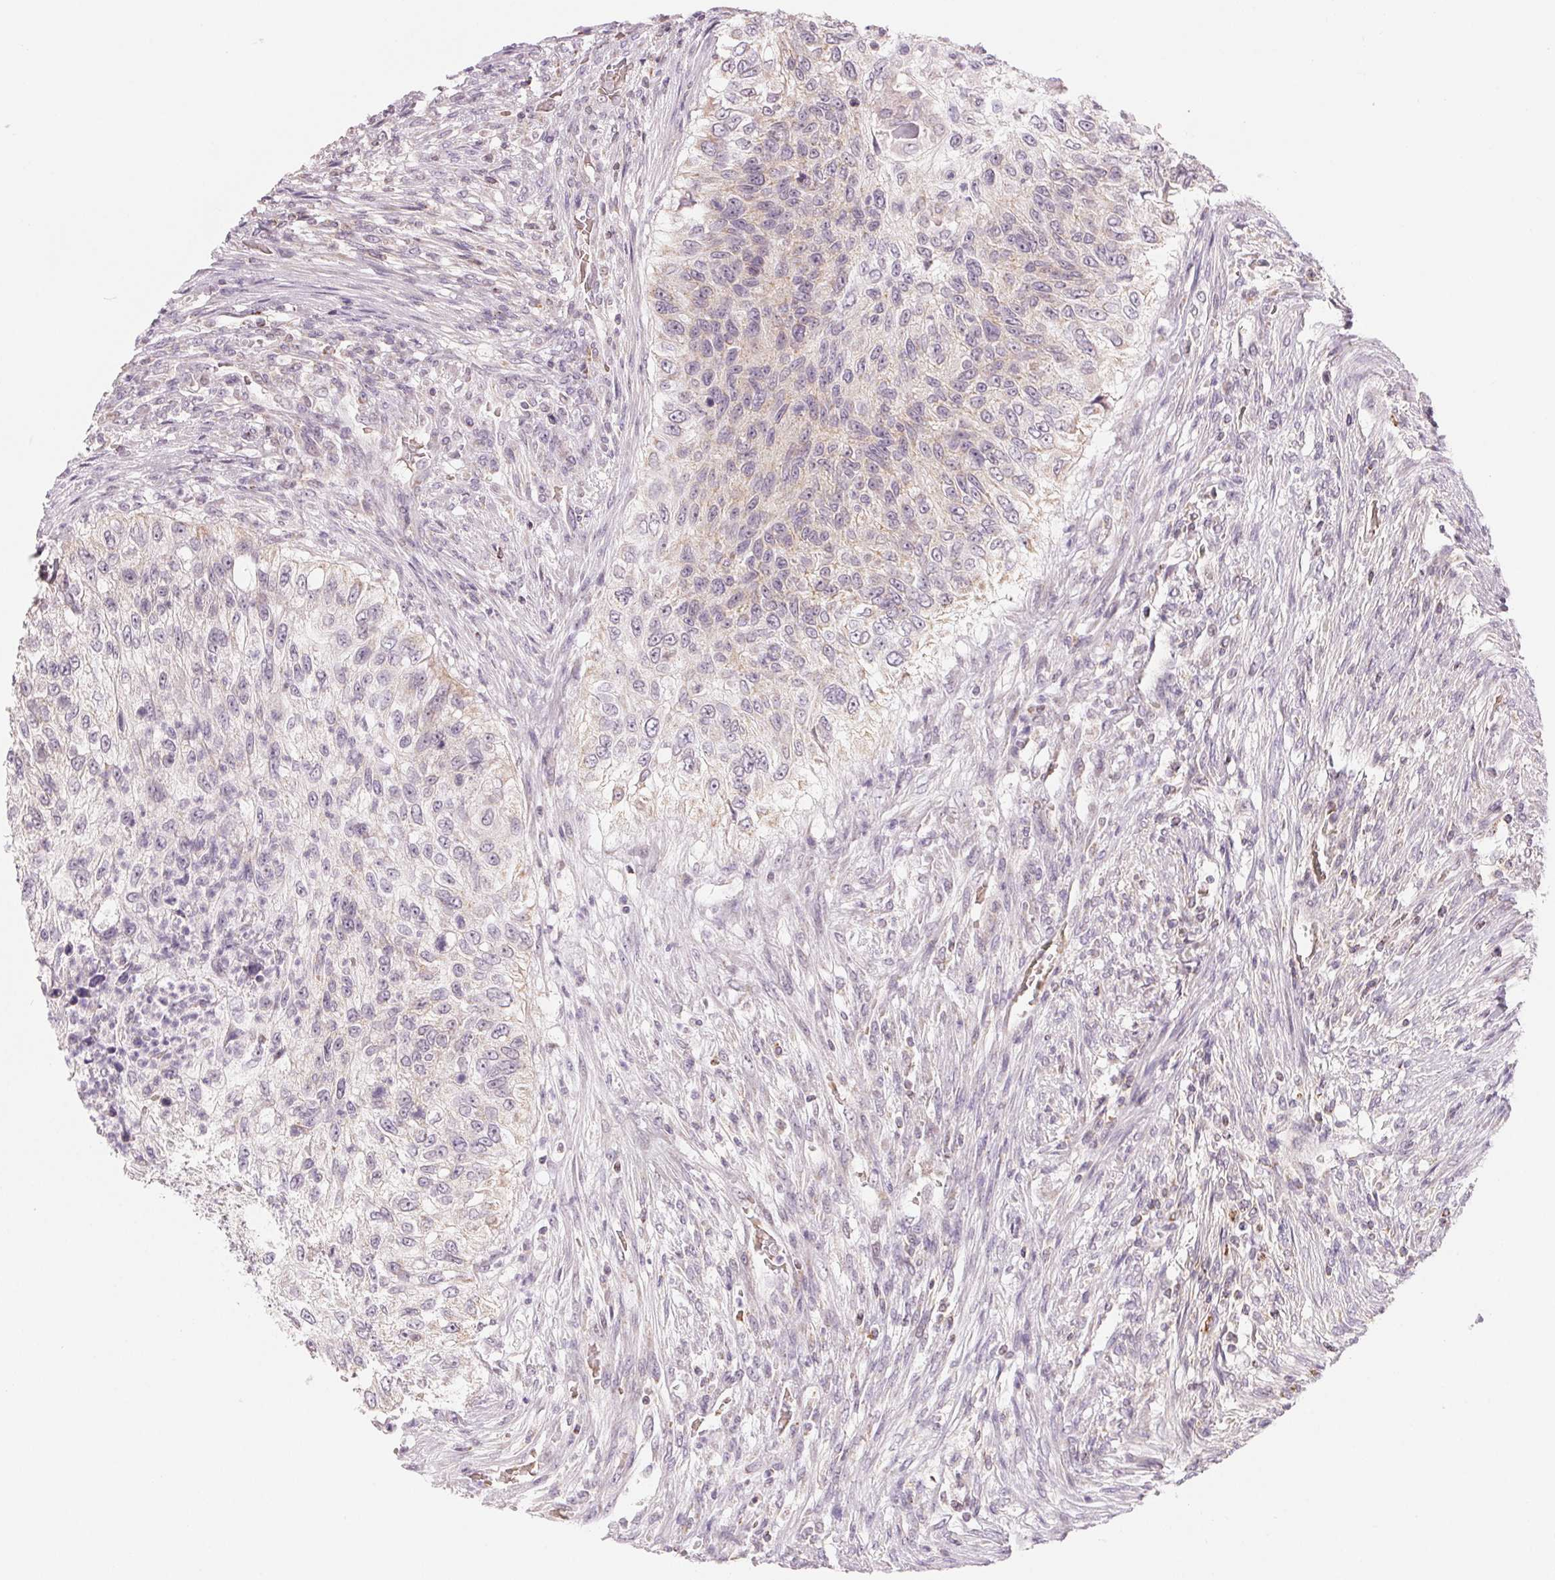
{"staining": {"intensity": "negative", "quantity": "none", "location": "none"}, "tissue": "urothelial cancer", "cell_type": "Tumor cells", "image_type": "cancer", "snomed": [{"axis": "morphology", "description": "Urothelial carcinoma, High grade"}, {"axis": "topography", "description": "Urinary bladder"}], "caption": "Urothelial carcinoma (high-grade) stained for a protein using IHC shows no expression tumor cells.", "gene": "HINT2", "patient": {"sex": "female", "age": 60}}